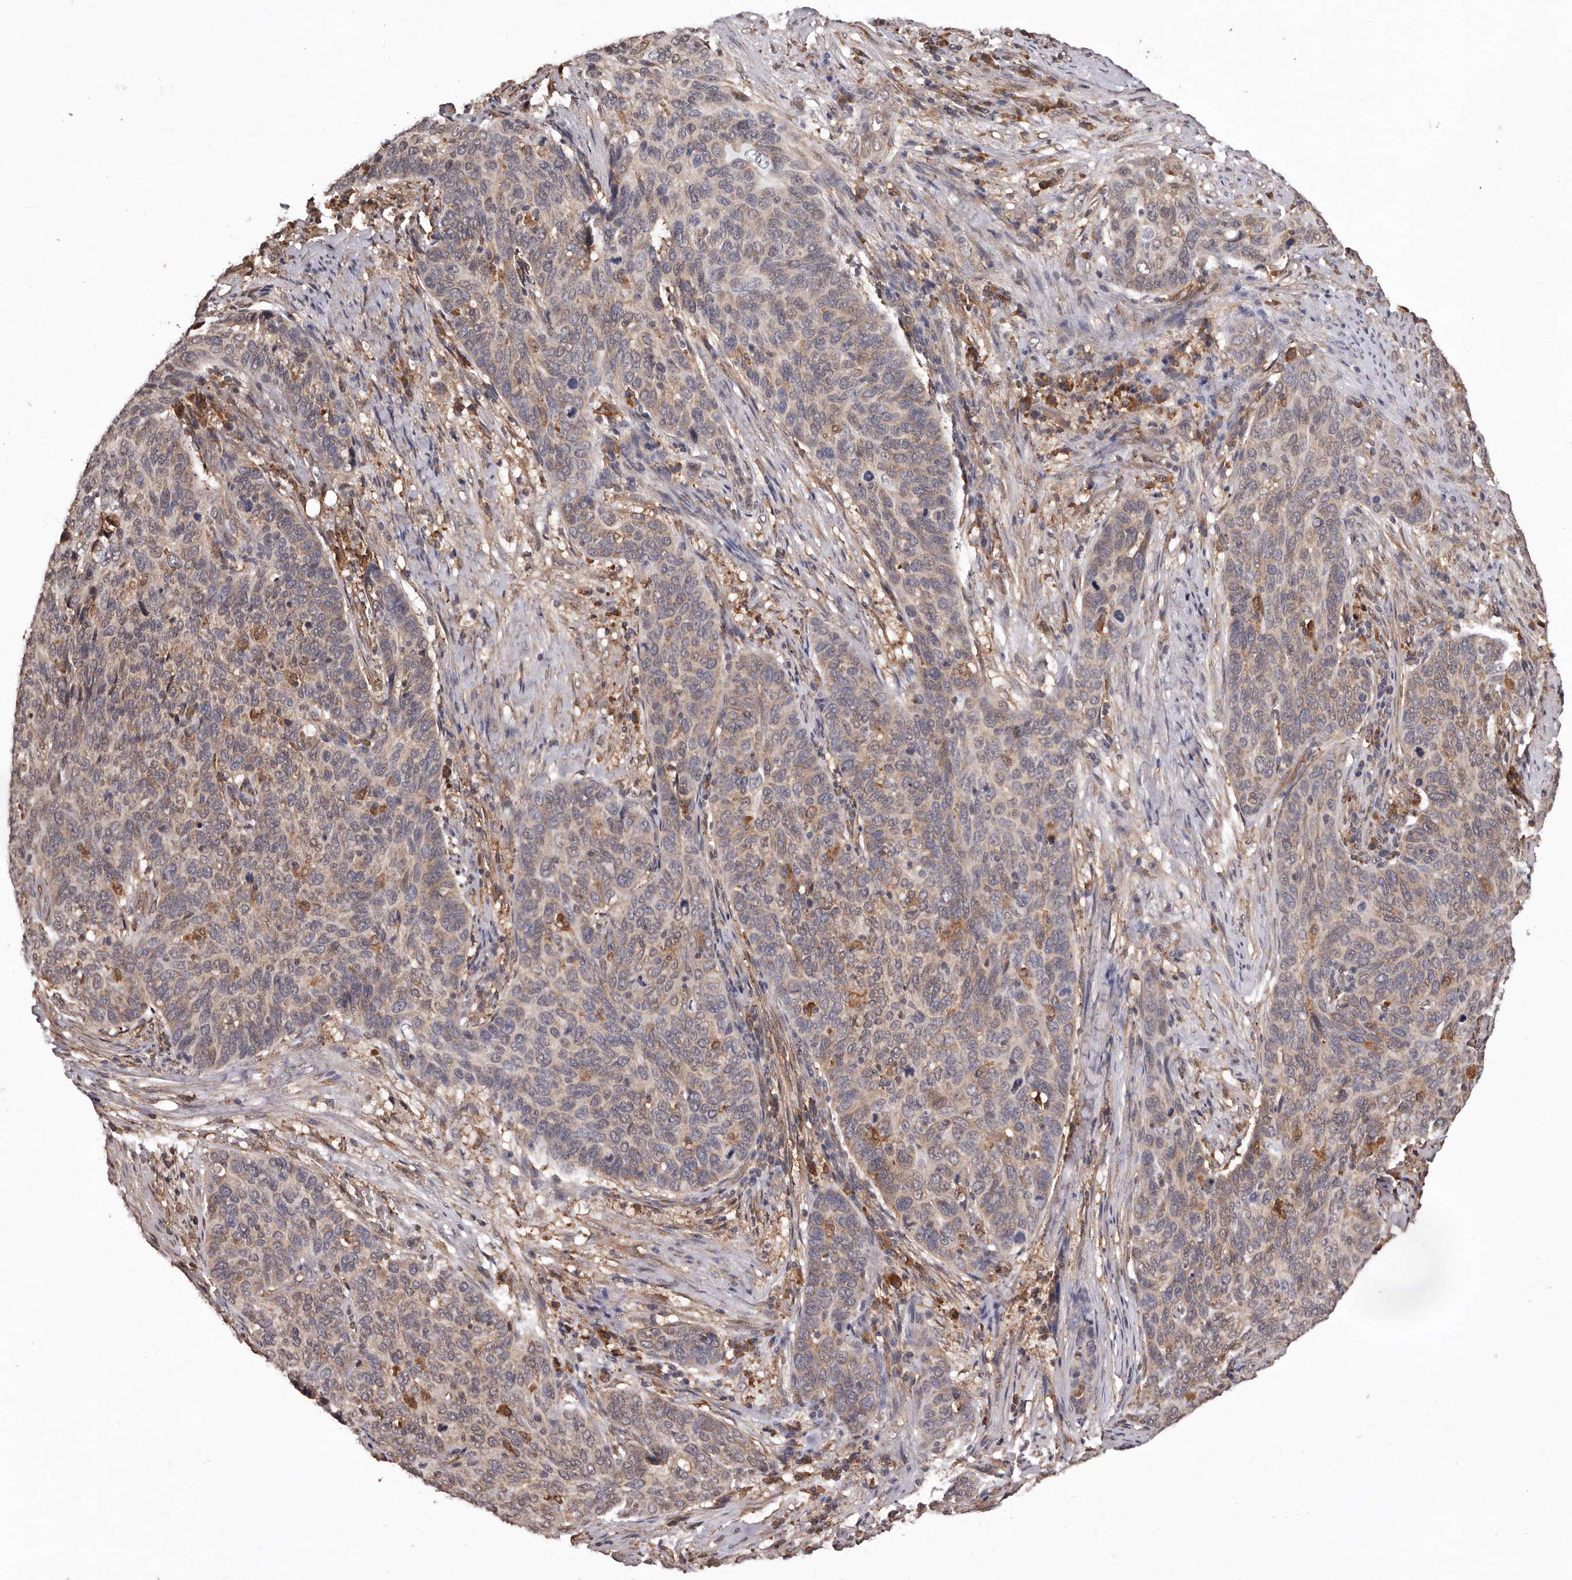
{"staining": {"intensity": "moderate", "quantity": "<25%", "location": "cytoplasmic/membranous"}, "tissue": "cervical cancer", "cell_type": "Tumor cells", "image_type": "cancer", "snomed": [{"axis": "morphology", "description": "Squamous cell carcinoma, NOS"}, {"axis": "topography", "description": "Cervix"}], "caption": "IHC photomicrograph of neoplastic tissue: squamous cell carcinoma (cervical) stained using immunohistochemistry reveals low levels of moderate protein expression localized specifically in the cytoplasmic/membranous of tumor cells, appearing as a cytoplasmic/membranous brown color.", "gene": "RRM2B", "patient": {"sex": "female", "age": 60}}